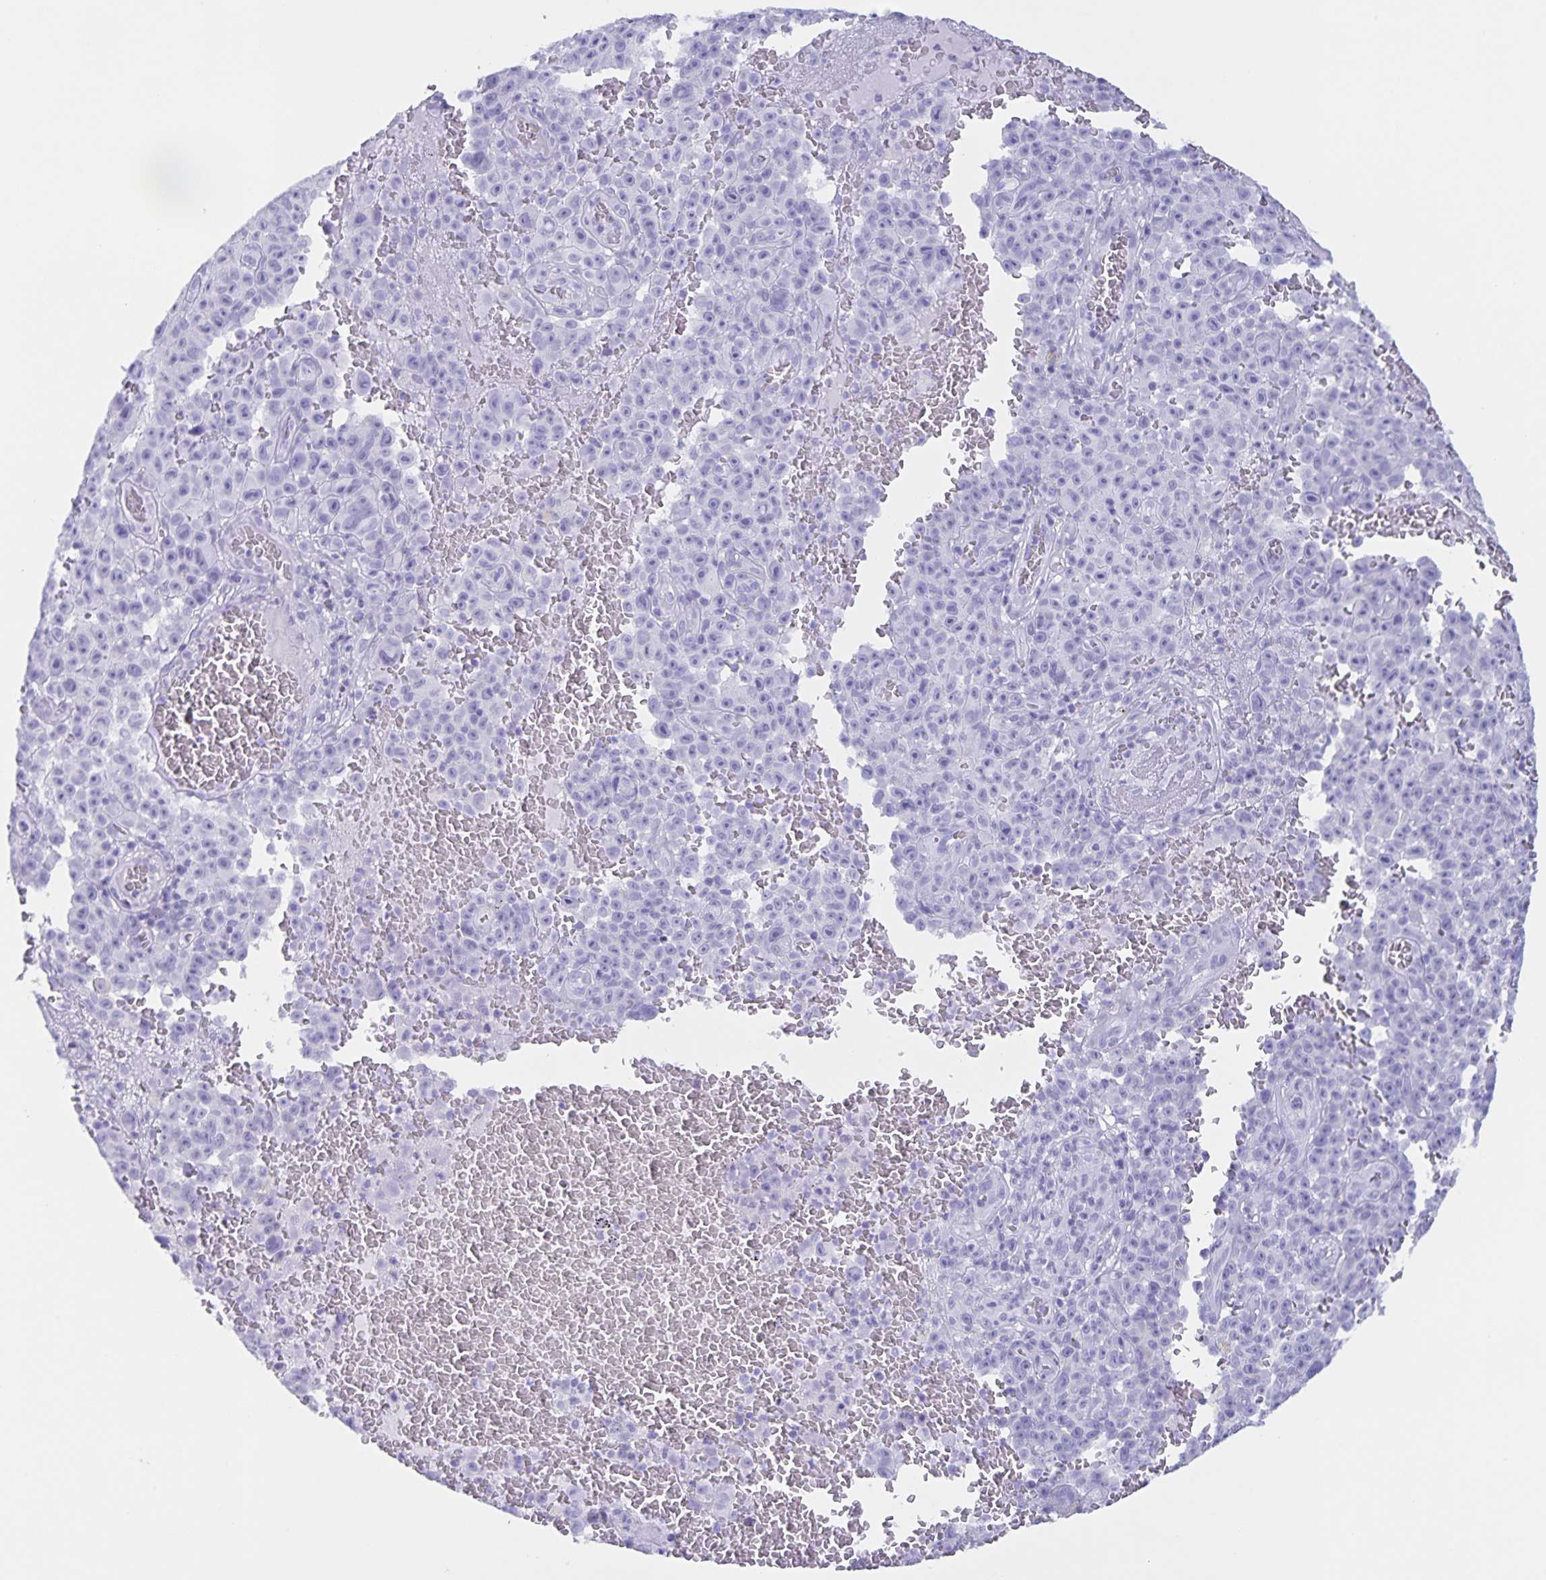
{"staining": {"intensity": "negative", "quantity": "none", "location": "none"}, "tissue": "melanoma", "cell_type": "Tumor cells", "image_type": "cancer", "snomed": [{"axis": "morphology", "description": "Malignant melanoma, NOS"}, {"axis": "topography", "description": "Skin"}], "caption": "This is an IHC histopathology image of melanoma. There is no staining in tumor cells.", "gene": "AQP4", "patient": {"sex": "female", "age": 82}}